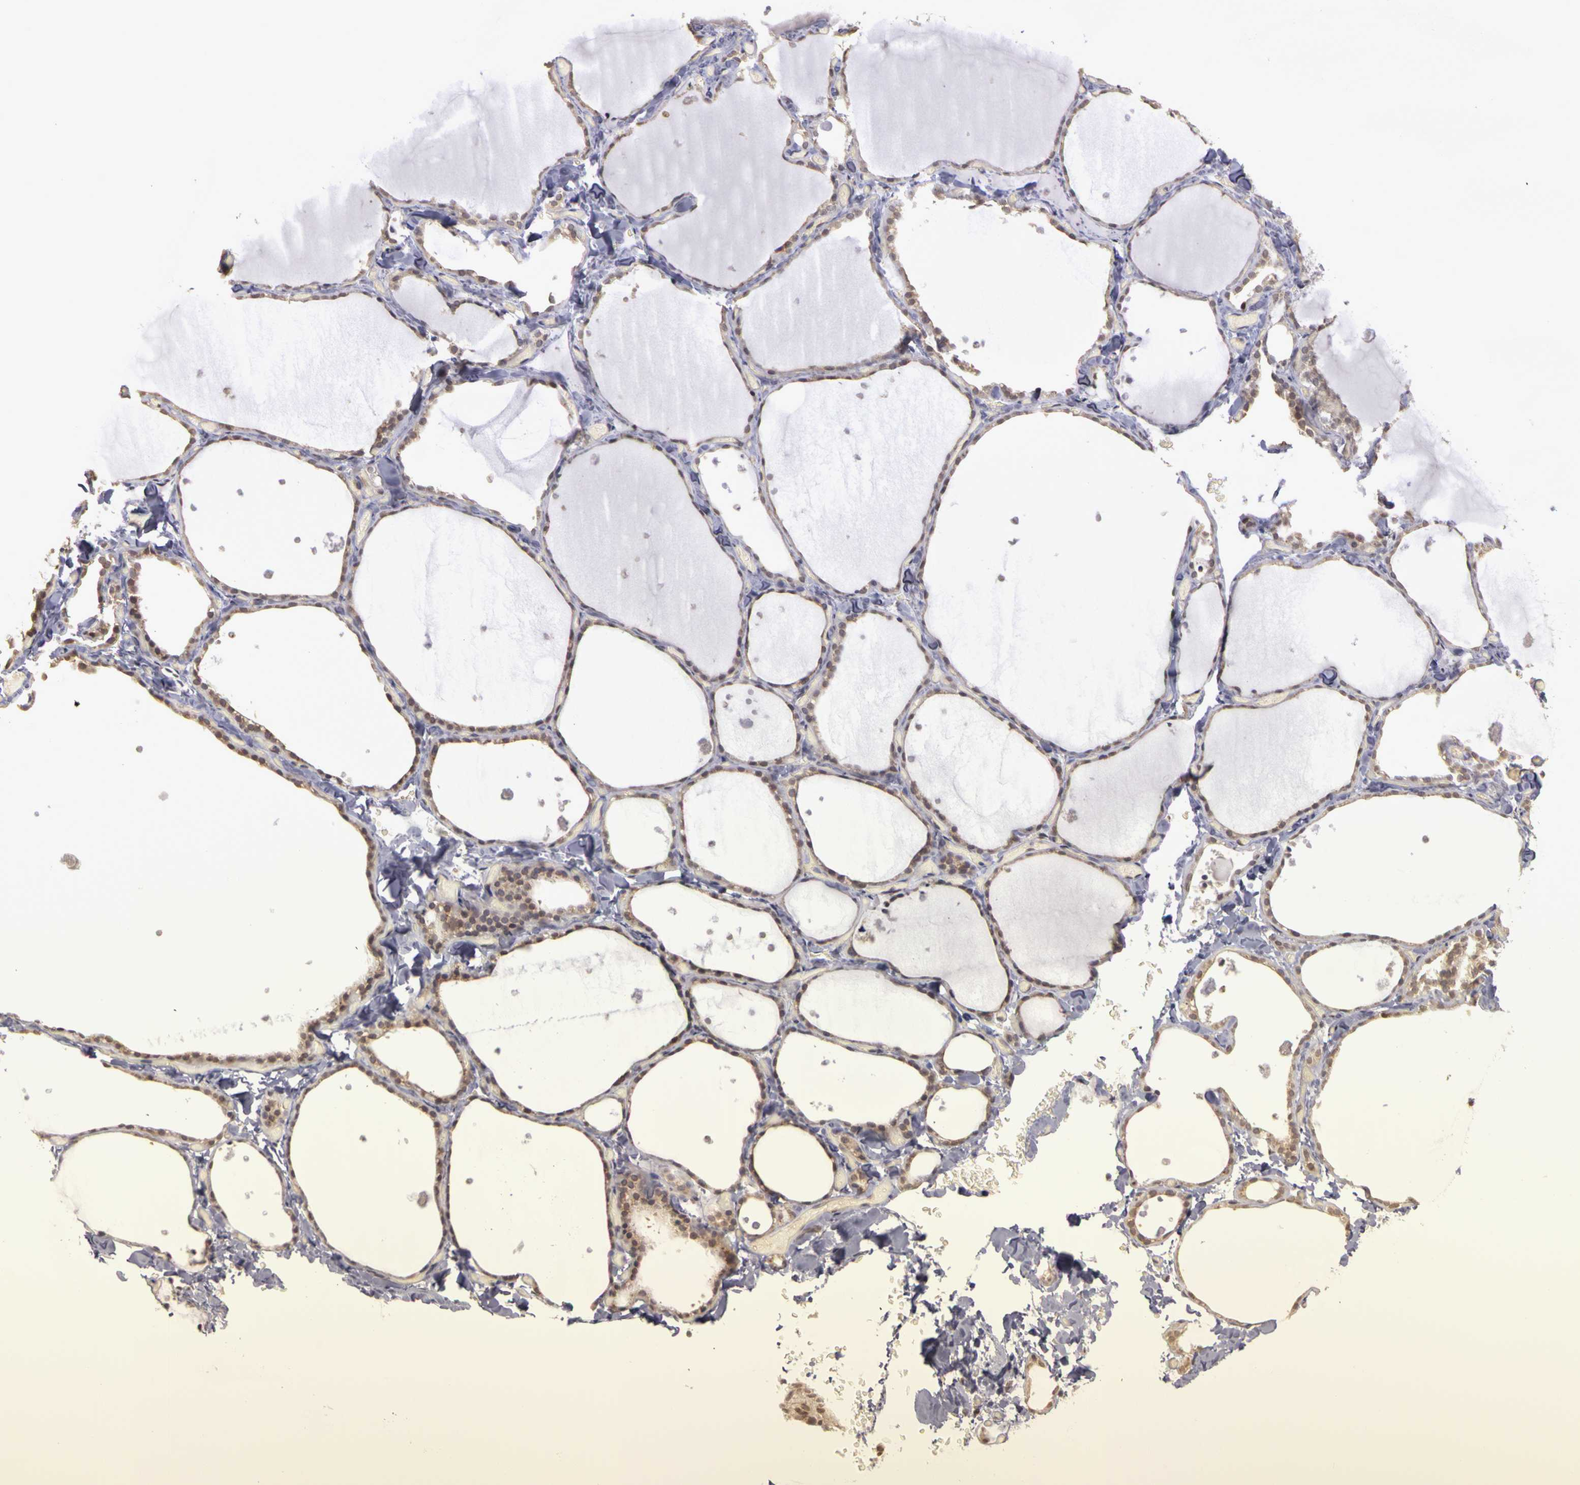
{"staining": {"intensity": "weak", "quantity": "25%-75%", "location": "cytoplasmic/membranous"}, "tissue": "thyroid gland", "cell_type": "Glandular cells", "image_type": "normal", "snomed": [{"axis": "morphology", "description": "Normal tissue, NOS"}, {"axis": "topography", "description": "Thyroid gland"}], "caption": "High-power microscopy captured an immunohistochemistry (IHC) histopathology image of unremarkable thyroid gland, revealing weak cytoplasmic/membranous staining in about 25%-75% of glandular cells.", "gene": "FRMD7", "patient": {"sex": "male", "age": 34}}